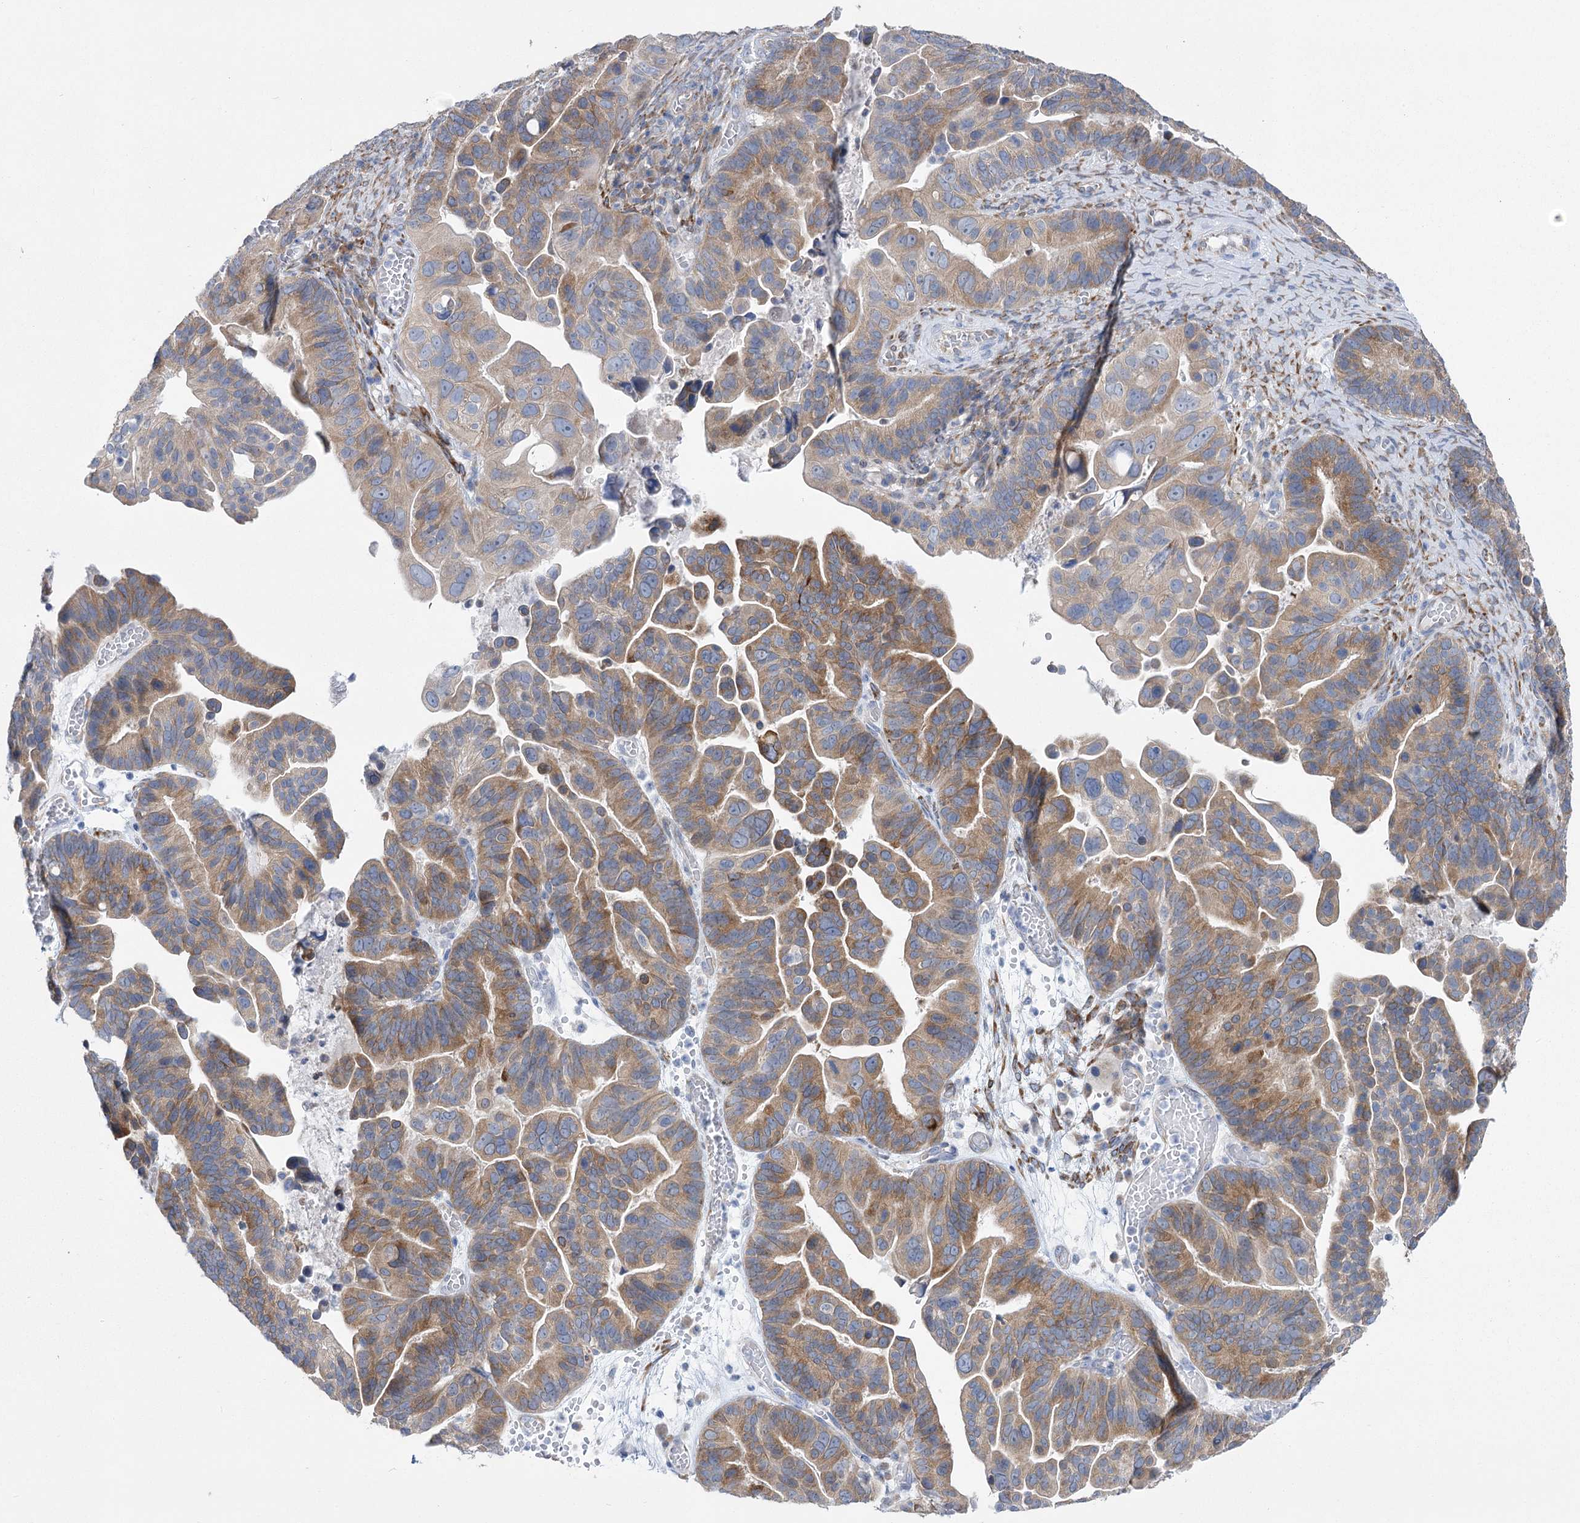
{"staining": {"intensity": "moderate", "quantity": ">75%", "location": "cytoplasmic/membranous"}, "tissue": "ovarian cancer", "cell_type": "Tumor cells", "image_type": "cancer", "snomed": [{"axis": "morphology", "description": "Cystadenocarcinoma, serous, NOS"}, {"axis": "topography", "description": "Ovary"}], "caption": "Immunohistochemistry photomicrograph of serous cystadenocarcinoma (ovarian) stained for a protein (brown), which shows medium levels of moderate cytoplasmic/membranous positivity in approximately >75% of tumor cells.", "gene": "YTHDC2", "patient": {"sex": "female", "age": 56}}